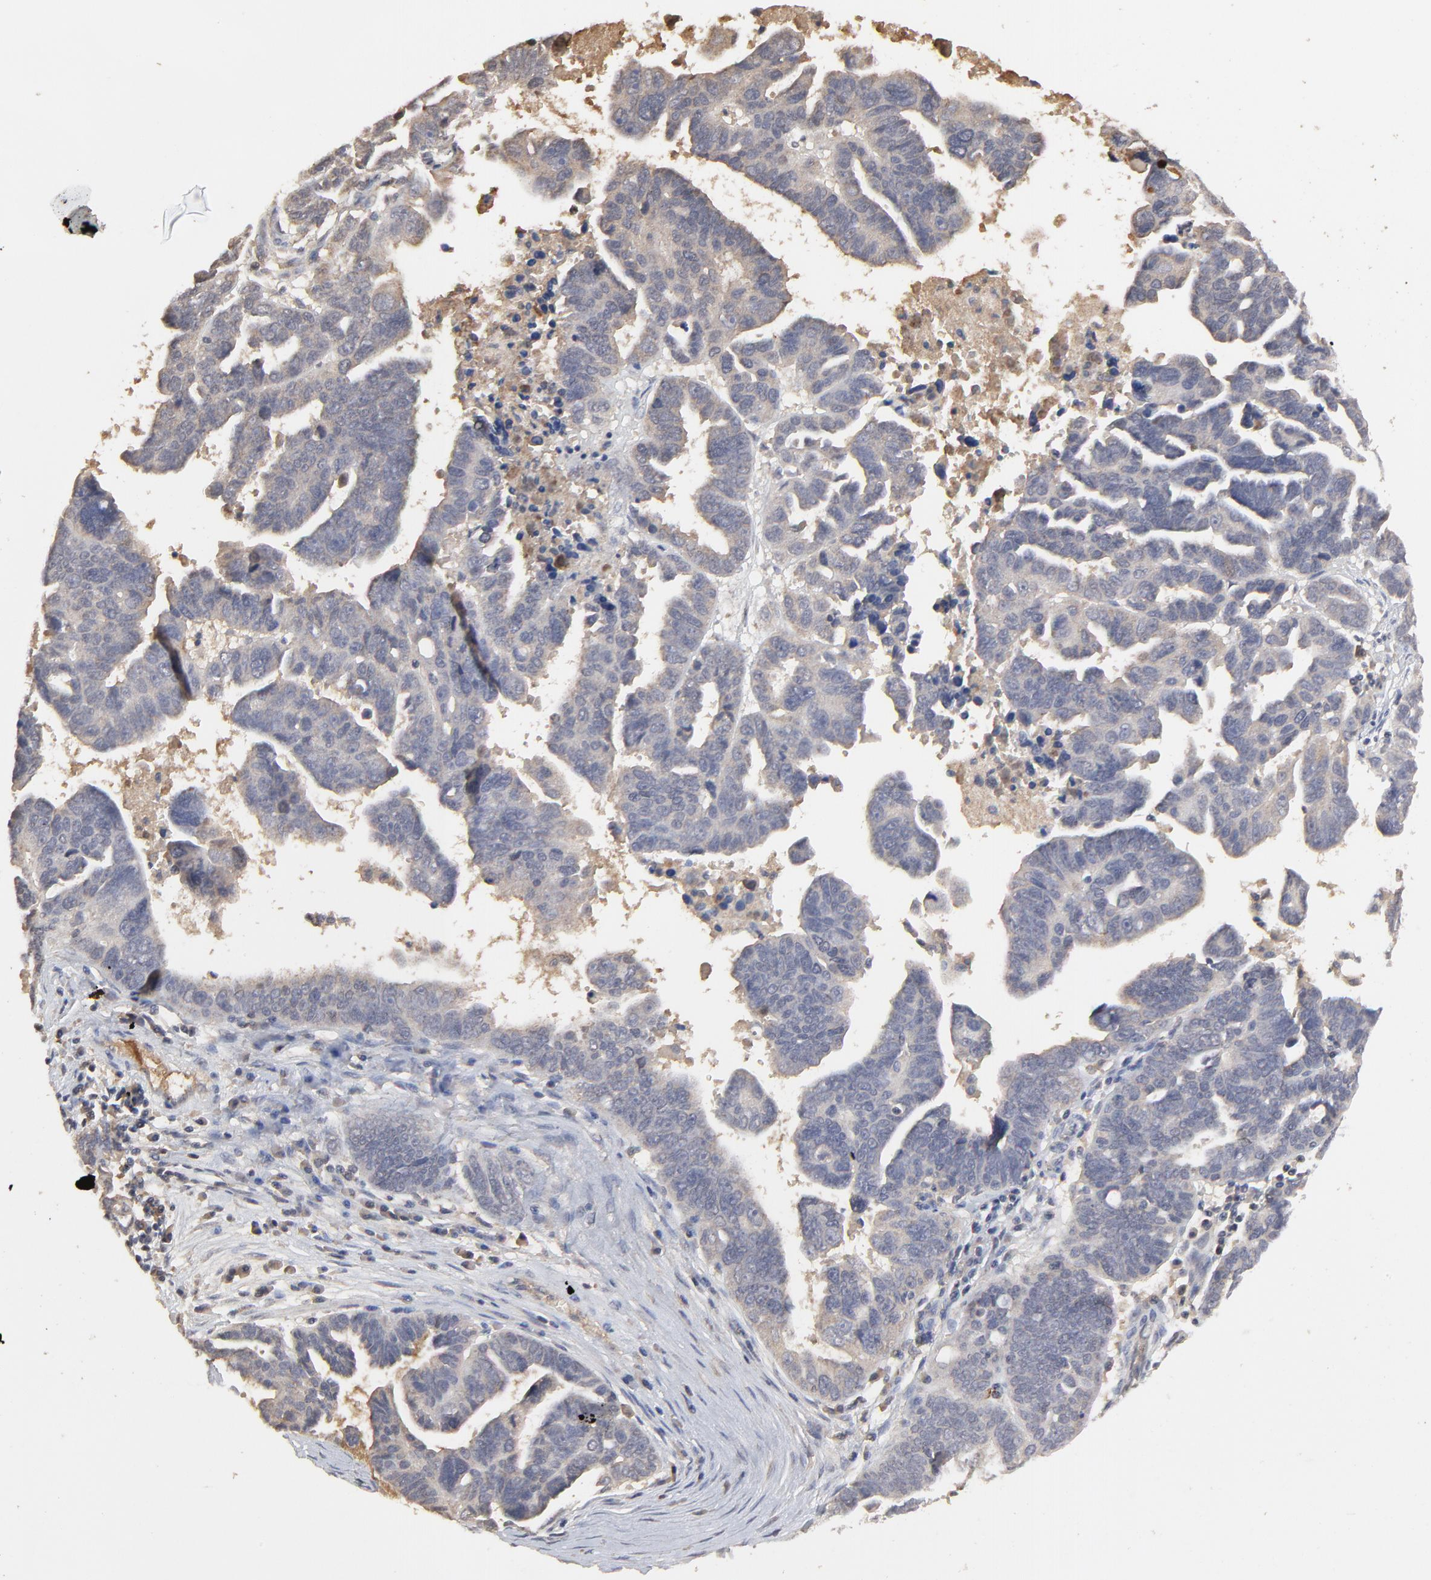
{"staining": {"intensity": "weak", "quantity": "25%-75%", "location": "cytoplasmic/membranous"}, "tissue": "ovarian cancer", "cell_type": "Tumor cells", "image_type": "cancer", "snomed": [{"axis": "morphology", "description": "Carcinoma, endometroid"}, {"axis": "morphology", "description": "Cystadenocarcinoma, serous, NOS"}, {"axis": "topography", "description": "Ovary"}], "caption": "A low amount of weak cytoplasmic/membranous staining is appreciated in approximately 25%-75% of tumor cells in ovarian serous cystadenocarcinoma tissue. The staining was performed using DAB (3,3'-diaminobenzidine) to visualize the protein expression in brown, while the nuclei were stained in blue with hematoxylin (Magnification: 20x).", "gene": "VPREB3", "patient": {"sex": "female", "age": 45}}